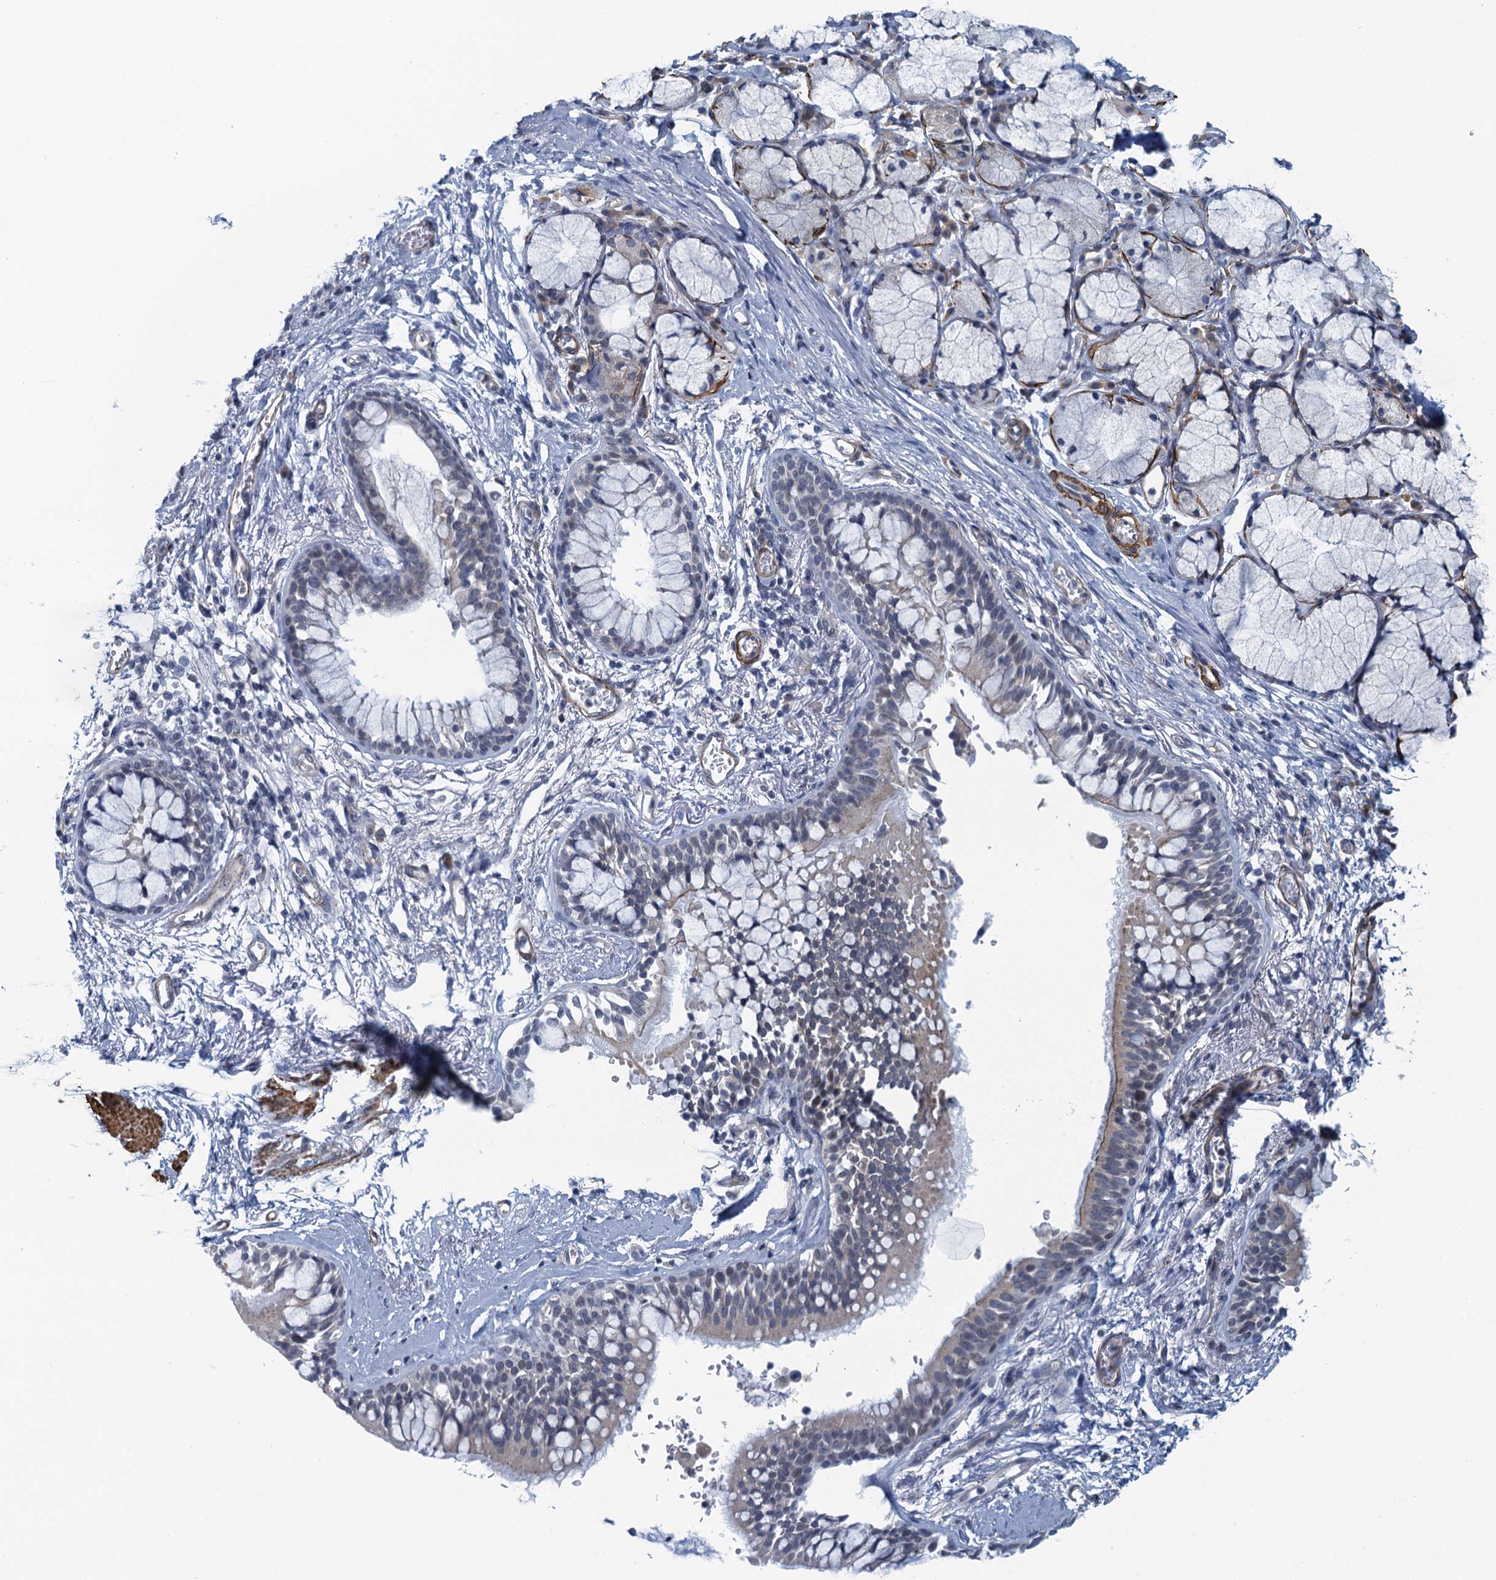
{"staining": {"intensity": "negative", "quantity": "none", "location": "none"}, "tissue": "bronchus", "cell_type": "Respiratory epithelial cells", "image_type": "normal", "snomed": [{"axis": "morphology", "description": "Normal tissue, NOS"}, {"axis": "morphology", "description": "Inflammation, NOS"}, {"axis": "topography", "description": "Cartilage tissue"}, {"axis": "topography", "description": "Bronchus"}, {"axis": "topography", "description": "Lung"}], "caption": "Bronchus stained for a protein using immunohistochemistry (IHC) demonstrates no positivity respiratory epithelial cells.", "gene": "ALG2", "patient": {"sex": "female", "age": 64}}